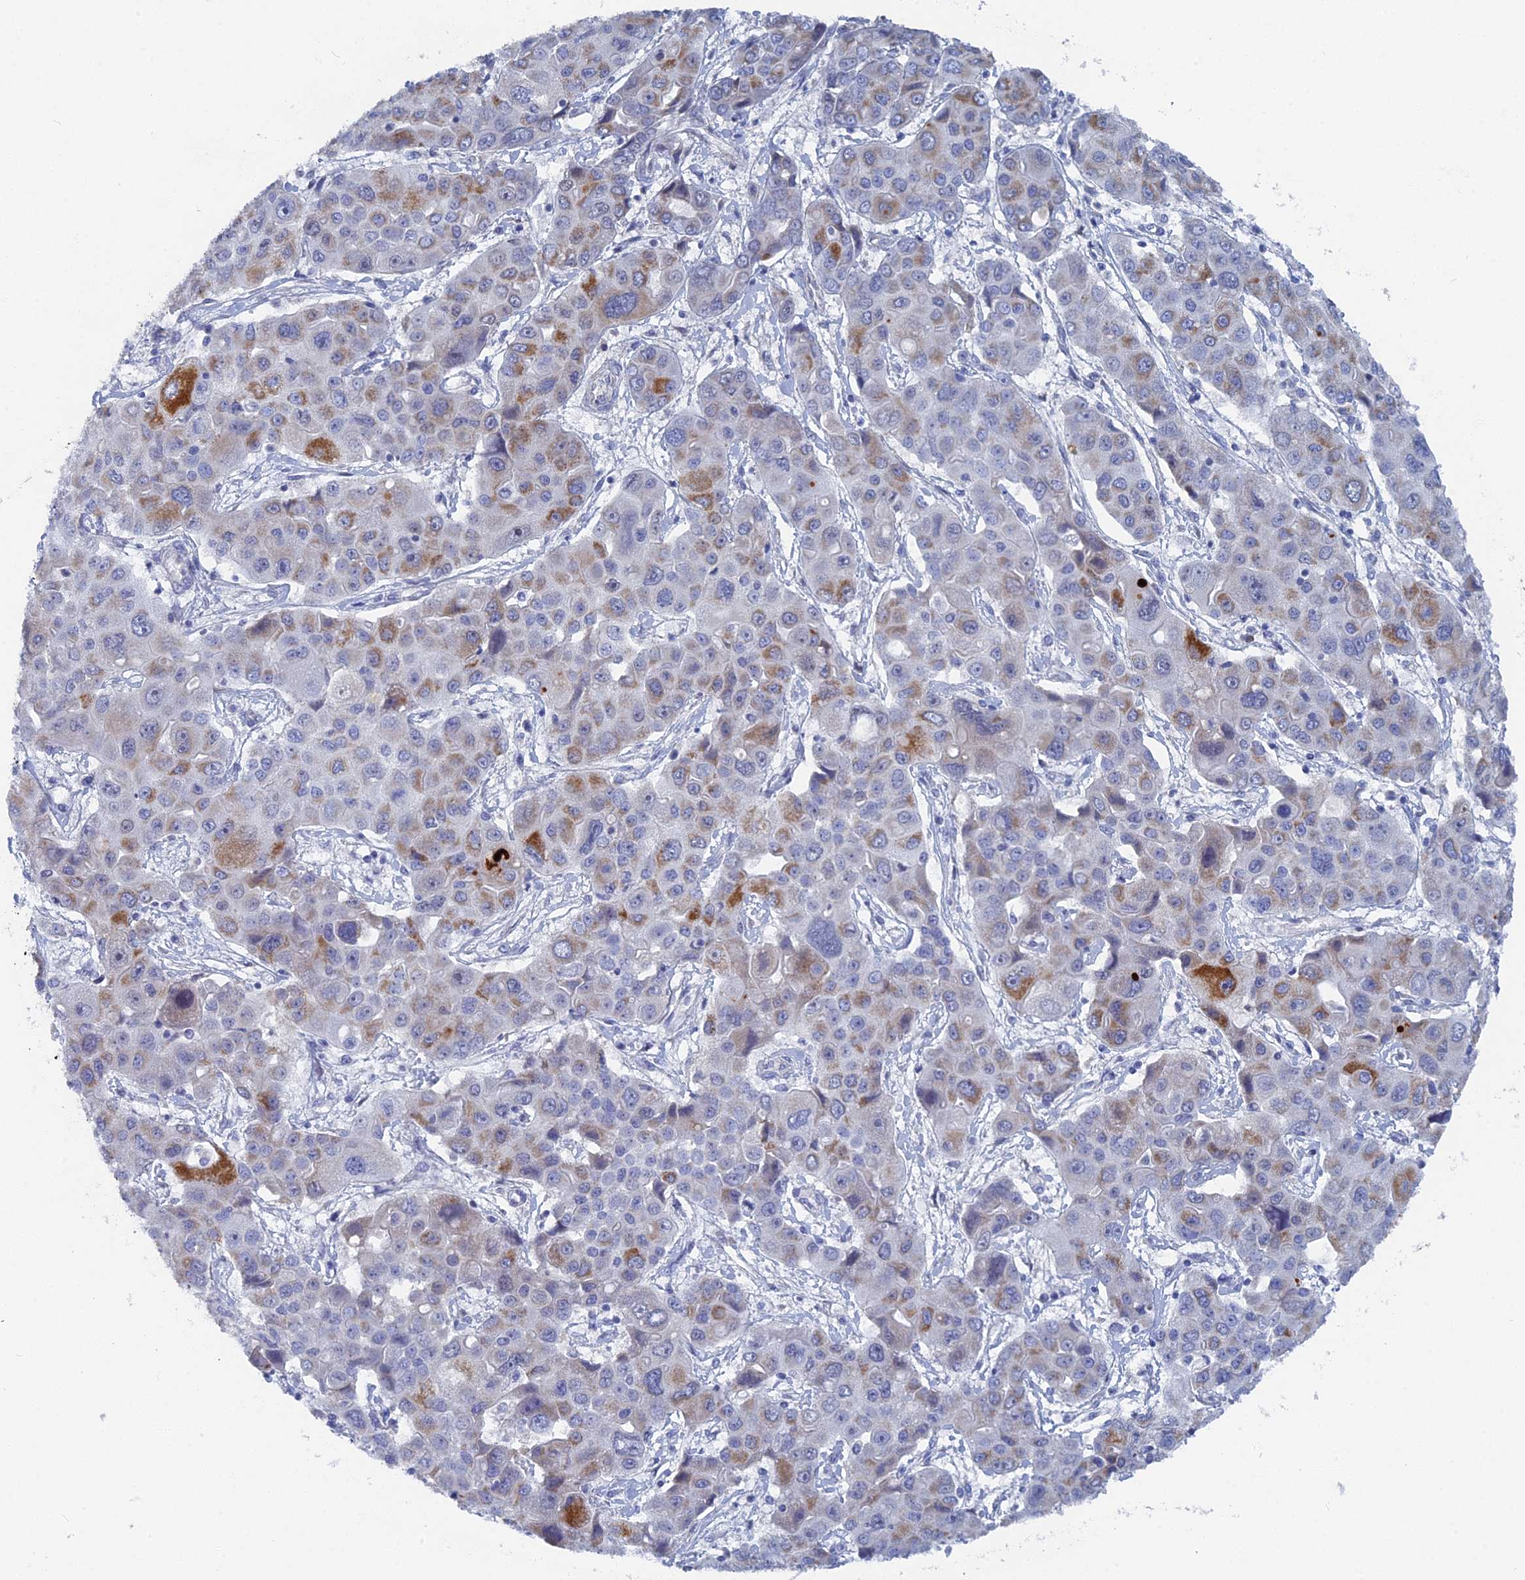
{"staining": {"intensity": "moderate", "quantity": "<25%", "location": "cytoplasmic/membranous"}, "tissue": "liver cancer", "cell_type": "Tumor cells", "image_type": "cancer", "snomed": [{"axis": "morphology", "description": "Cholangiocarcinoma"}, {"axis": "topography", "description": "Liver"}], "caption": "Tumor cells display low levels of moderate cytoplasmic/membranous expression in approximately <25% of cells in human liver cancer (cholangiocarcinoma).", "gene": "HIGD1A", "patient": {"sex": "male", "age": 67}}